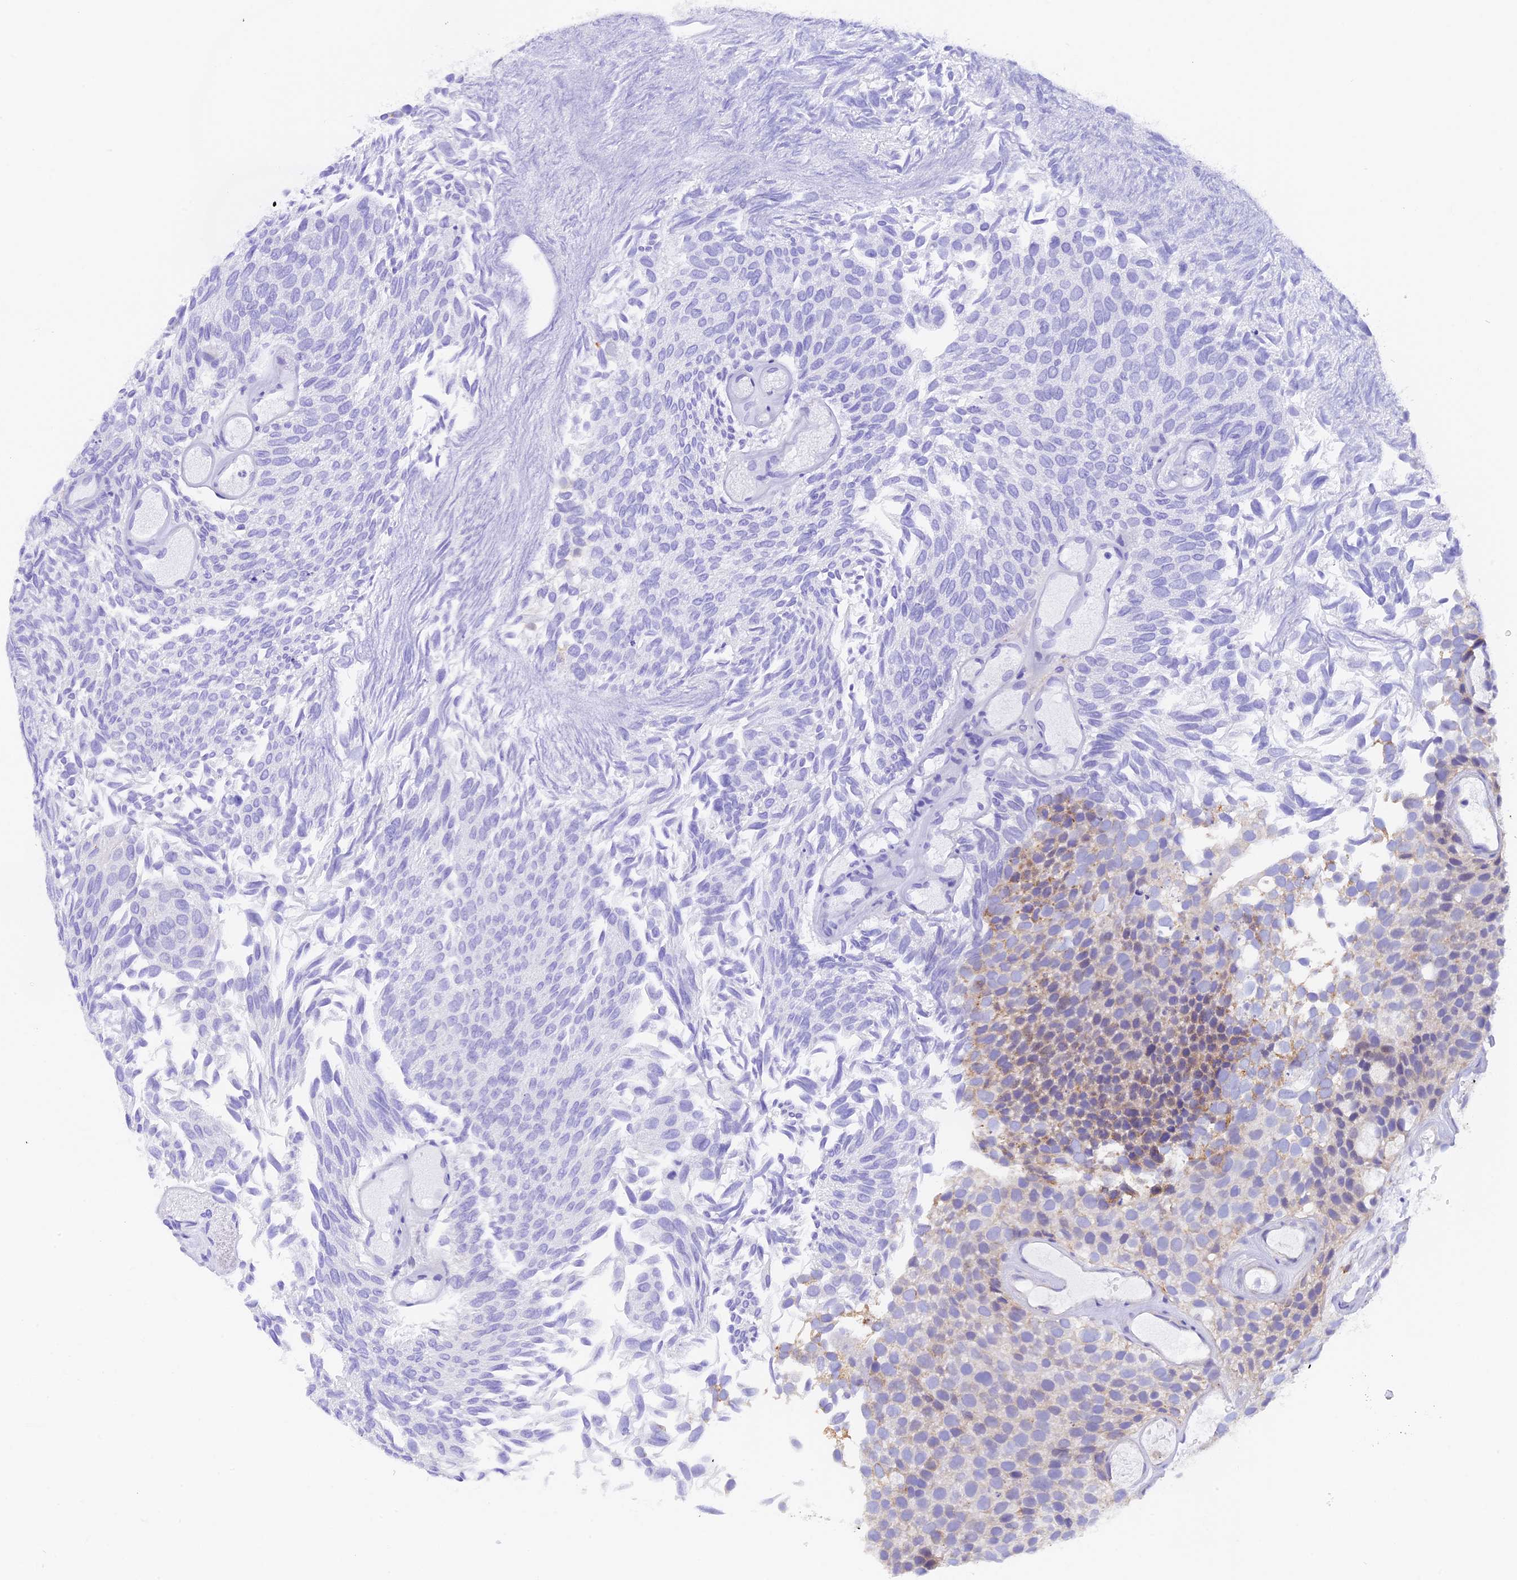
{"staining": {"intensity": "weak", "quantity": "<25%", "location": "cytoplasmic/membranous"}, "tissue": "urothelial cancer", "cell_type": "Tumor cells", "image_type": "cancer", "snomed": [{"axis": "morphology", "description": "Urothelial carcinoma, Low grade"}, {"axis": "topography", "description": "Urinary bladder"}], "caption": "Tumor cells show no significant protein positivity in urothelial cancer.", "gene": "COL6A5", "patient": {"sex": "male", "age": 89}}